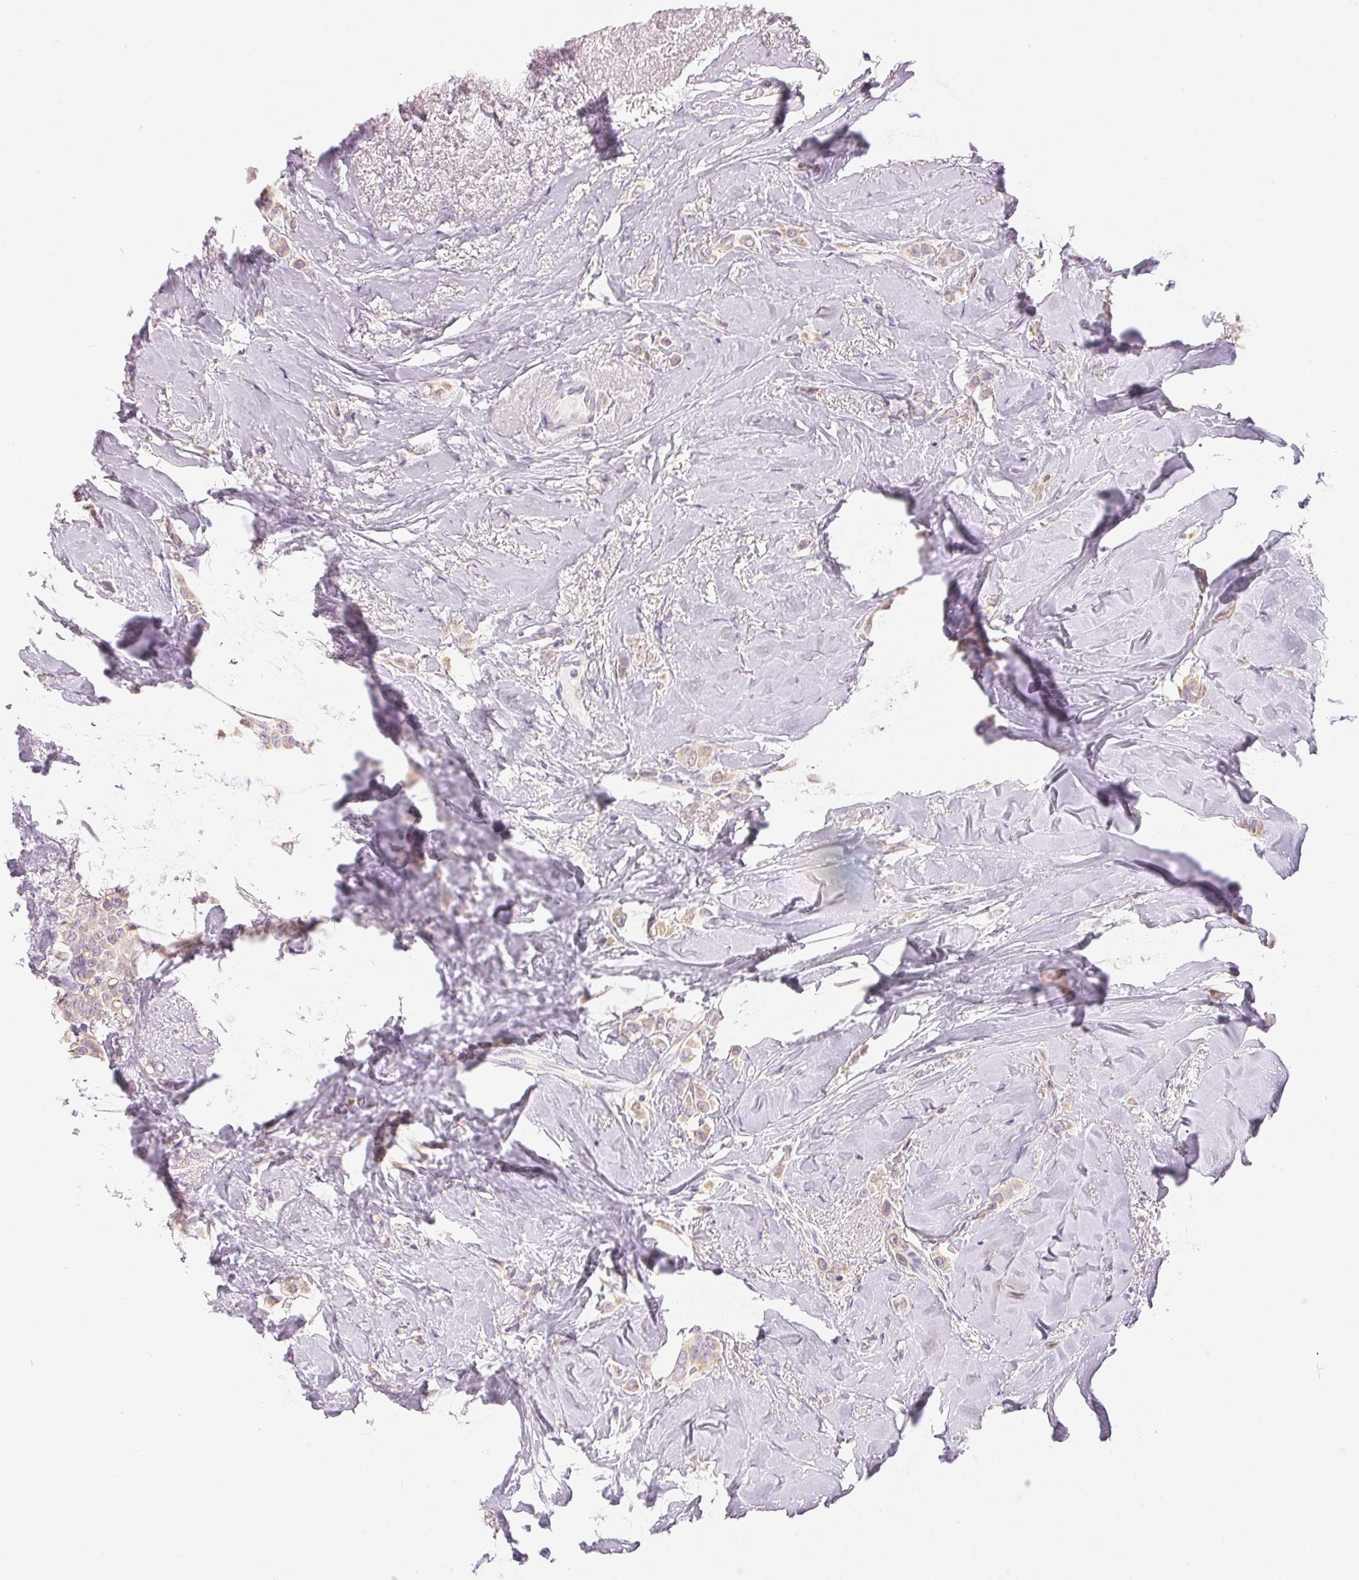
{"staining": {"intensity": "weak", "quantity": "<25%", "location": "cytoplasmic/membranous"}, "tissue": "breast cancer", "cell_type": "Tumor cells", "image_type": "cancer", "snomed": [{"axis": "morphology", "description": "Lobular carcinoma"}, {"axis": "topography", "description": "Breast"}], "caption": "Tumor cells show no significant positivity in breast cancer.", "gene": "SFTPD", "patient": {"sex": "female", "age": 66}}